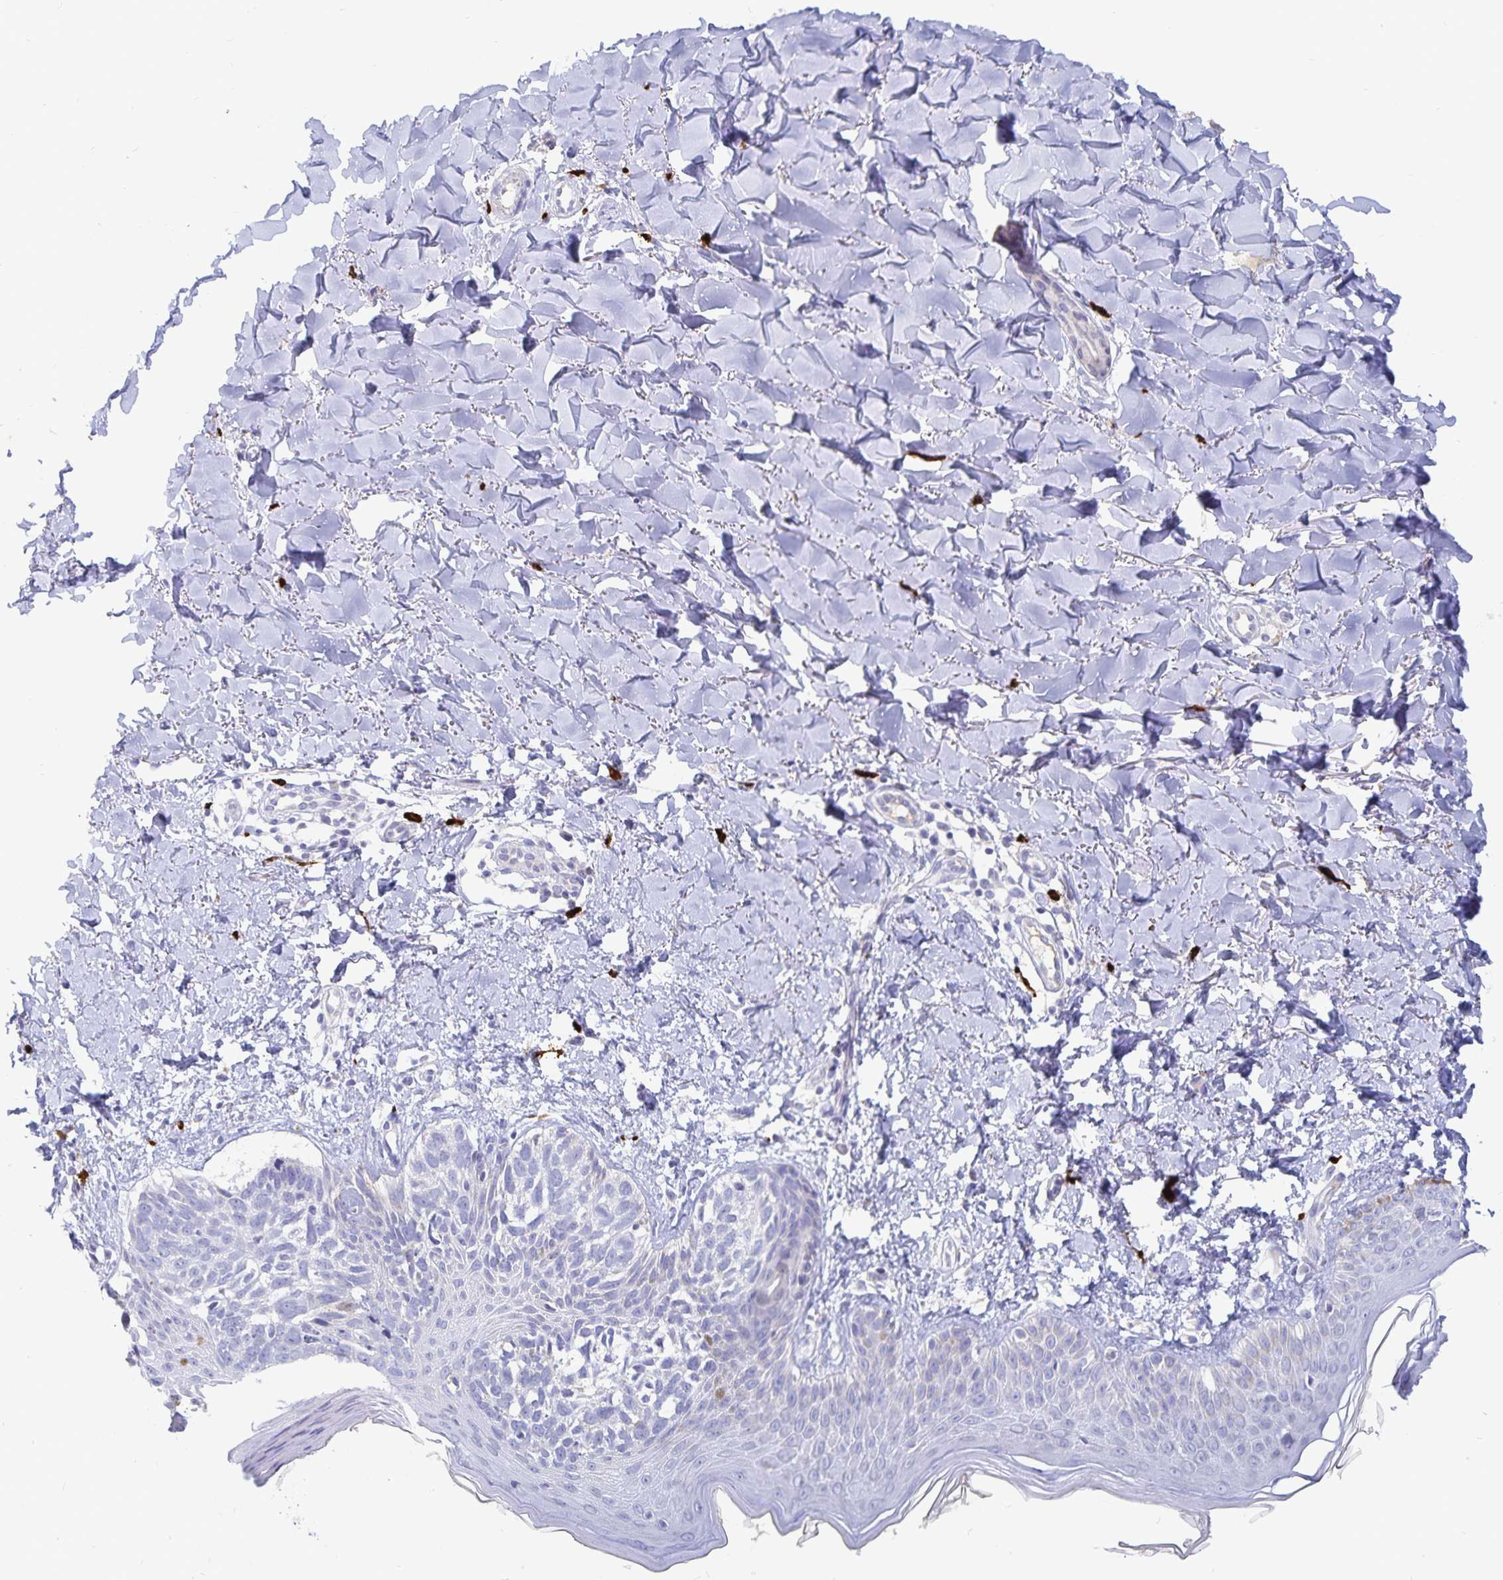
{"staining": {"intensity": "negative", "quantity": "none", "location": "none"}, "tissue": "skin cancer", "cell_type": "Tumor cells", "image_type": "cancer", "snomed": [{"axis": "morphology", "description": "Basal cell carcinoma"}, {"axis": "topography", "description": "Skin"}], "caption": "The photomicrograph shows no staining of tumor cells in basal cell carcinoma (skin). The staining is performed using DAB (3,3'-diaminobenzidine) brown chromogen with nuclei counter-stained in using hematoxylin.", "gene": "PKHD1", "patient": {"sex": "female", "age": 45}}